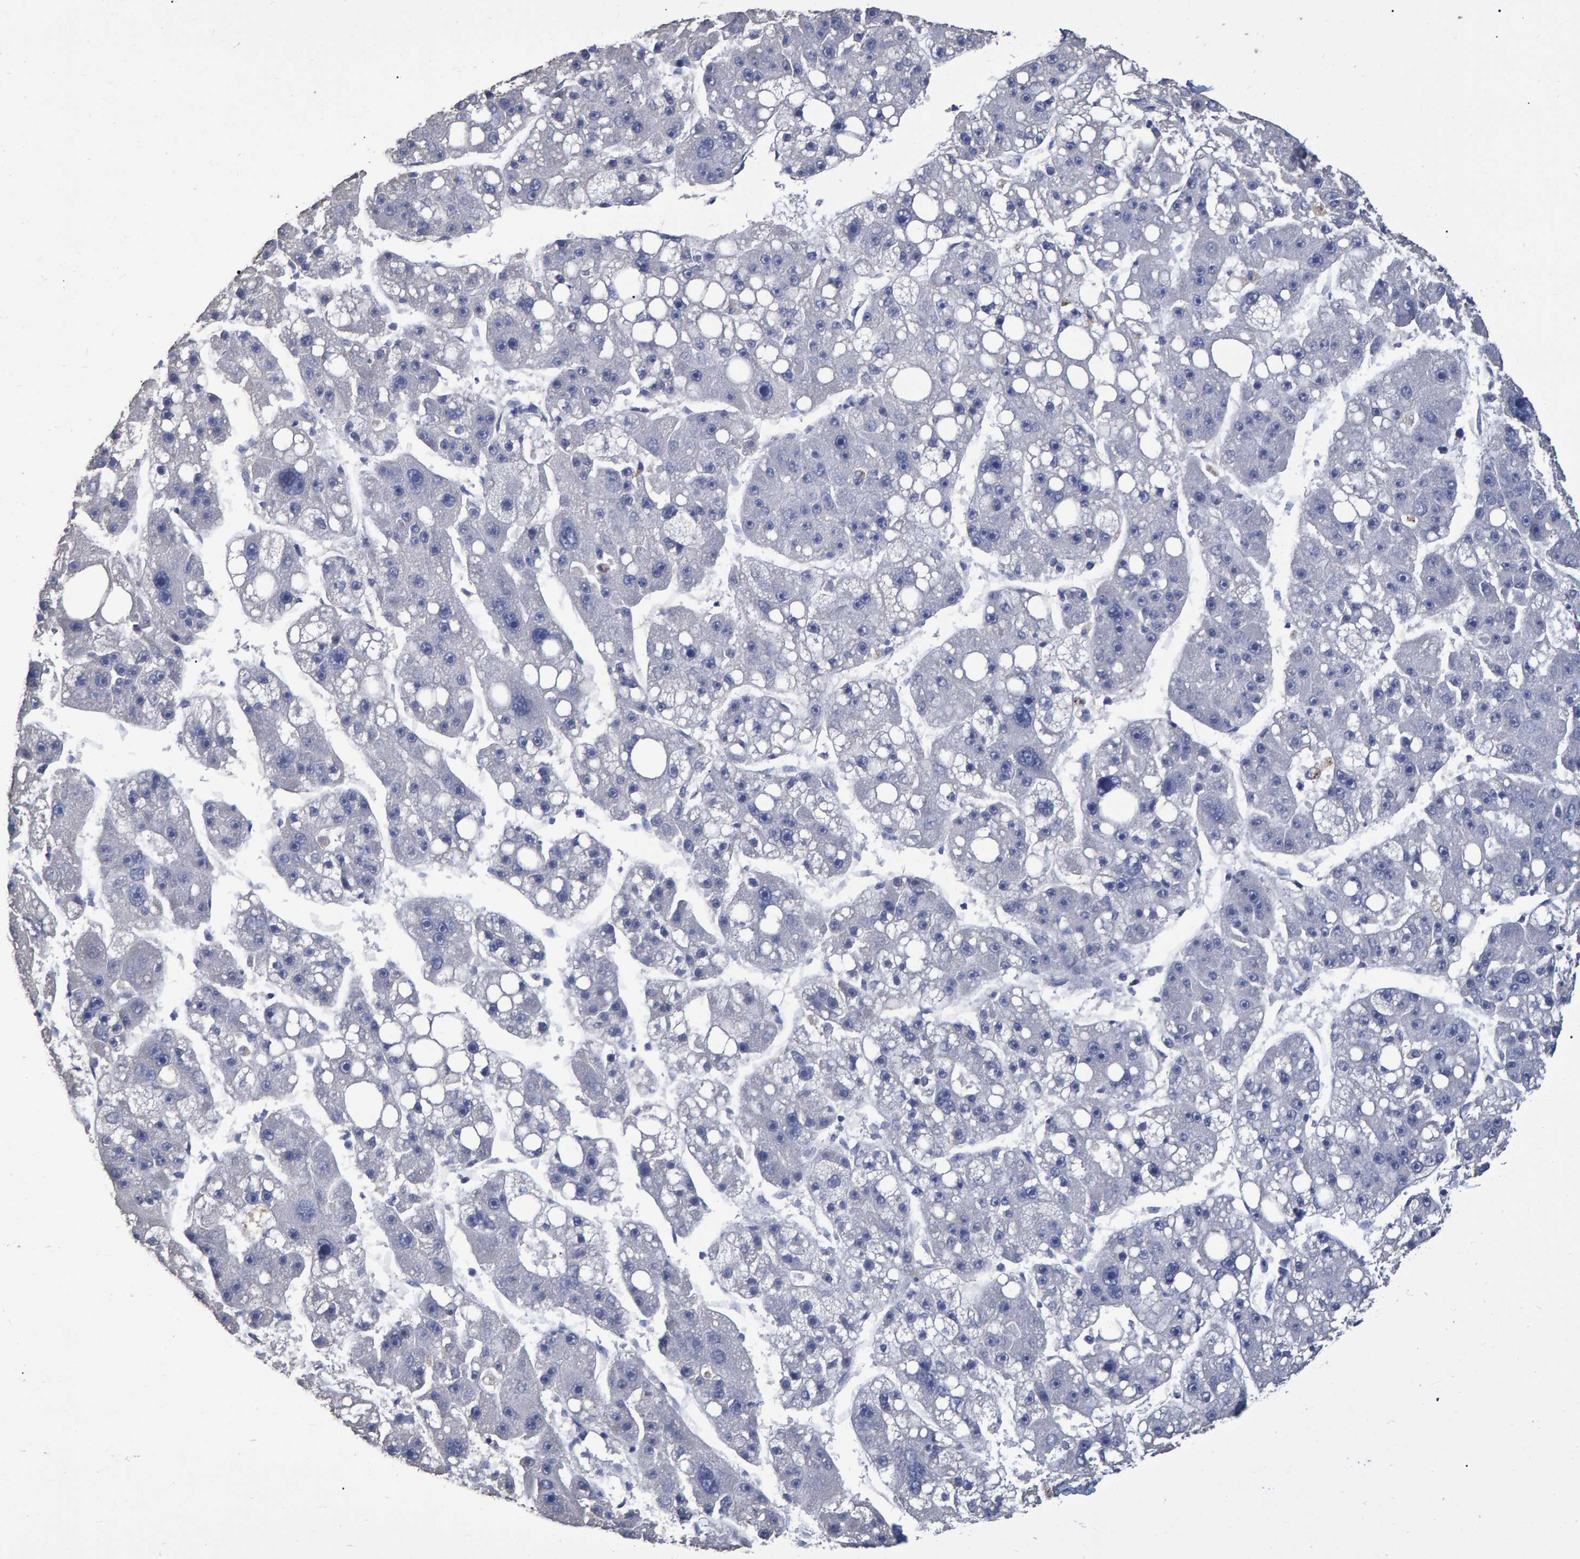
{"staining": {"intensity": "negative", "quantity": "none", "location": "none"}, "tissue": "liver cancer", "cell_type": "Tumor cells", "image_type": "cancer", "snomed": [{"axis": "morphology", "description": "Carcinoma, Hepatocellular, NOS"}, {"axis": "topography", "description": "Liver"}], "caption": "A high-resolution micrograph shows IHC staining of liver hepatocellular carcinoma, which exhibits no significant expression in tumor cells. The staining is performed using DAB (3,3'-diaminobenzidine) brown chromogen with nuclei counter-stained in using hematoxylin.", "gene": "HEMGN", "patient": {"sex": "female", "age": 61}}